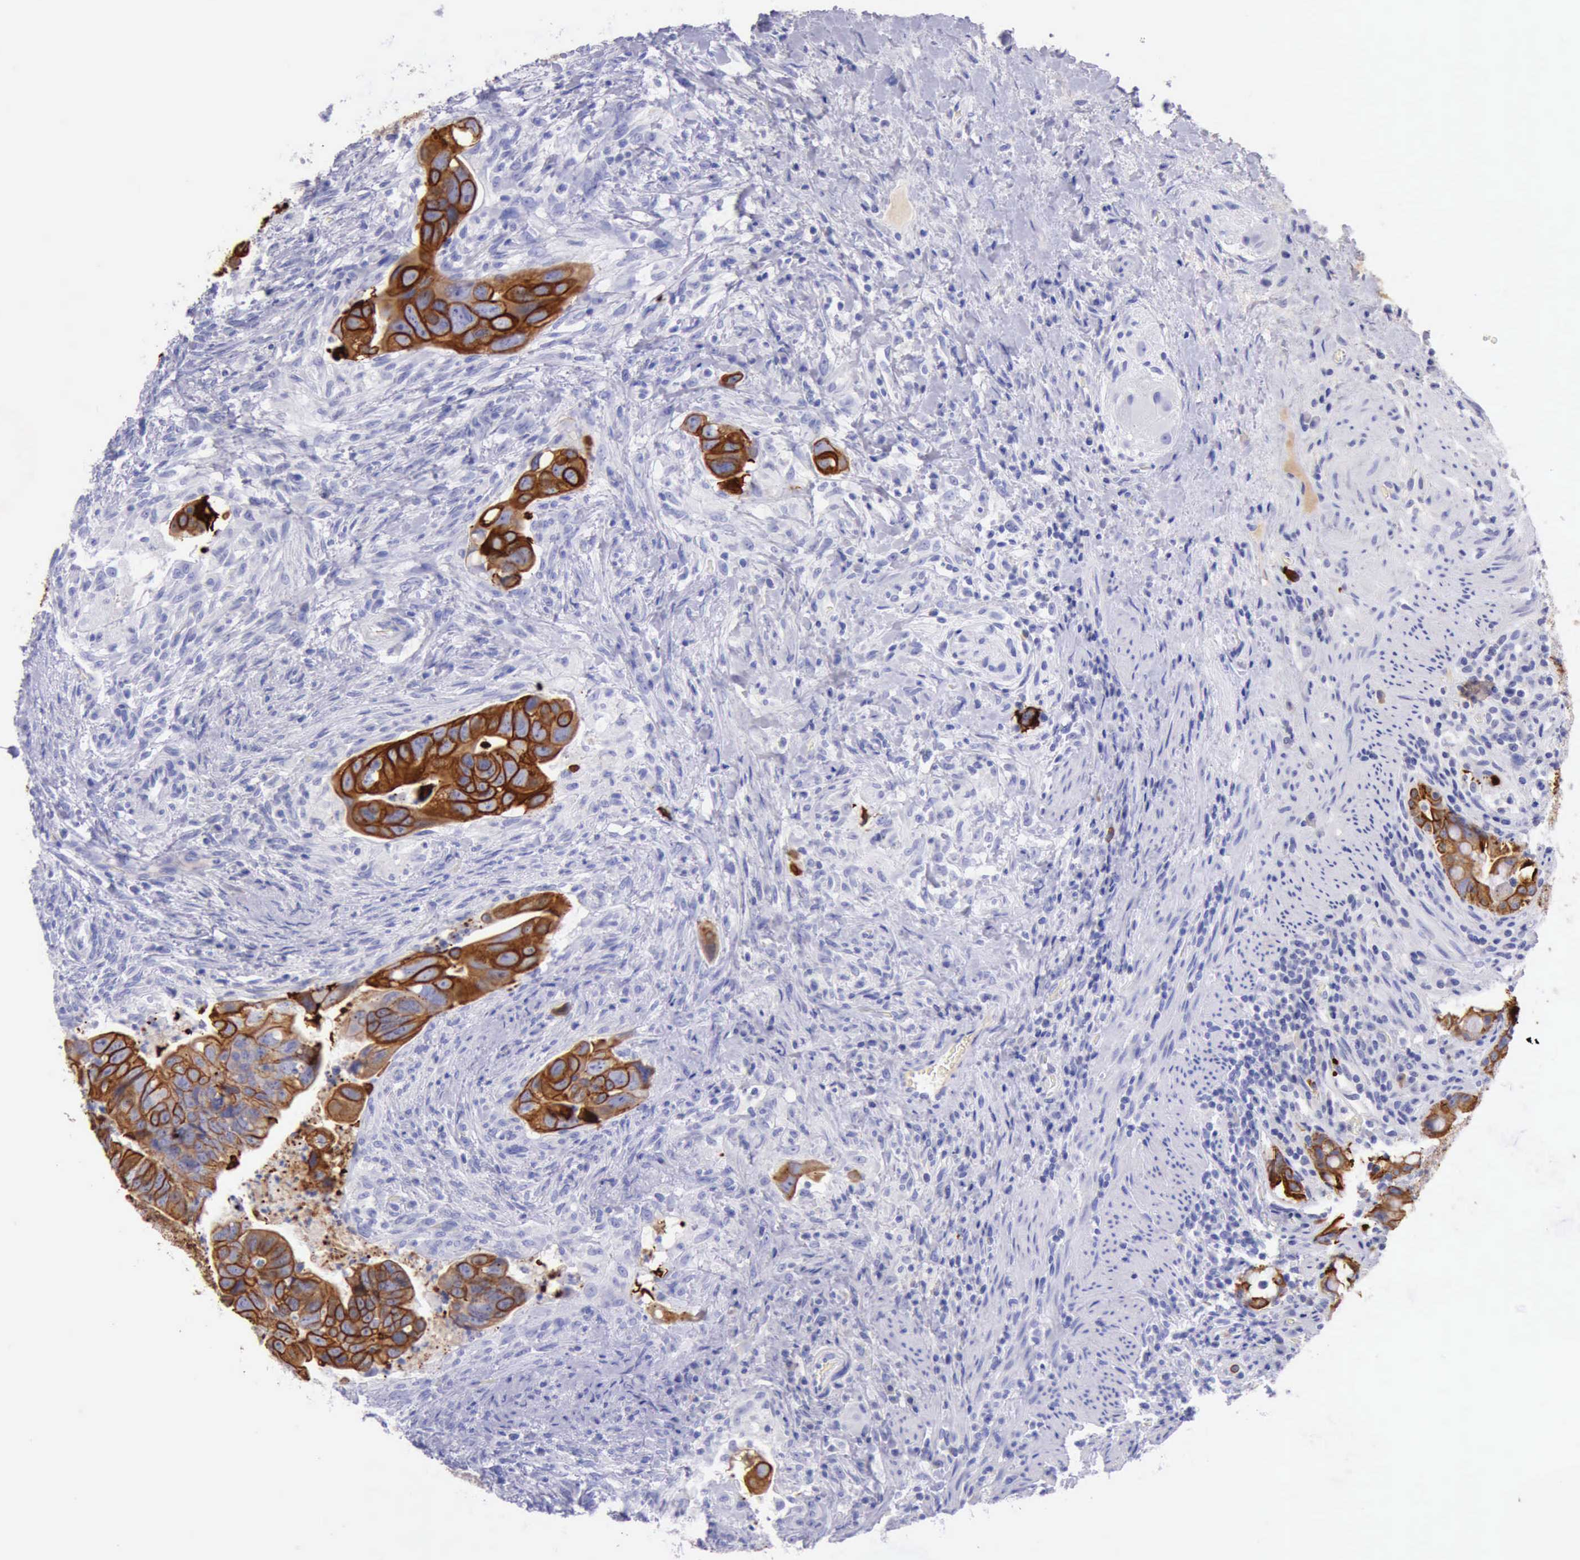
{"staining": {"intensity": "strong", "quantity": ">75%", "location": "cytoplasmic/membranous"}, "tissue": "colorectal cancer", "cell_type": "Tumor cells", "image_type": "cancer", "snomed": [{"axis": "morphology", "description": "Adenocarcinoma, NOS"}, {"axis": "topography", "description": "Rectum"}], "caption": "The image demonstrates immunohistochemical staining of adenocarcinoma (colorectal). There is strong cytoplasmic/membranous expression is identified in approximately >75% of tumor cells. The staining is performed using DAB (3,3'-diaminobenzidine) brown chromogen to label protein expression. The nuclei are counter-stained blue using hematoxylin.", "gene": "KRT8", "patient": {"sex": "male", "age": 53}}